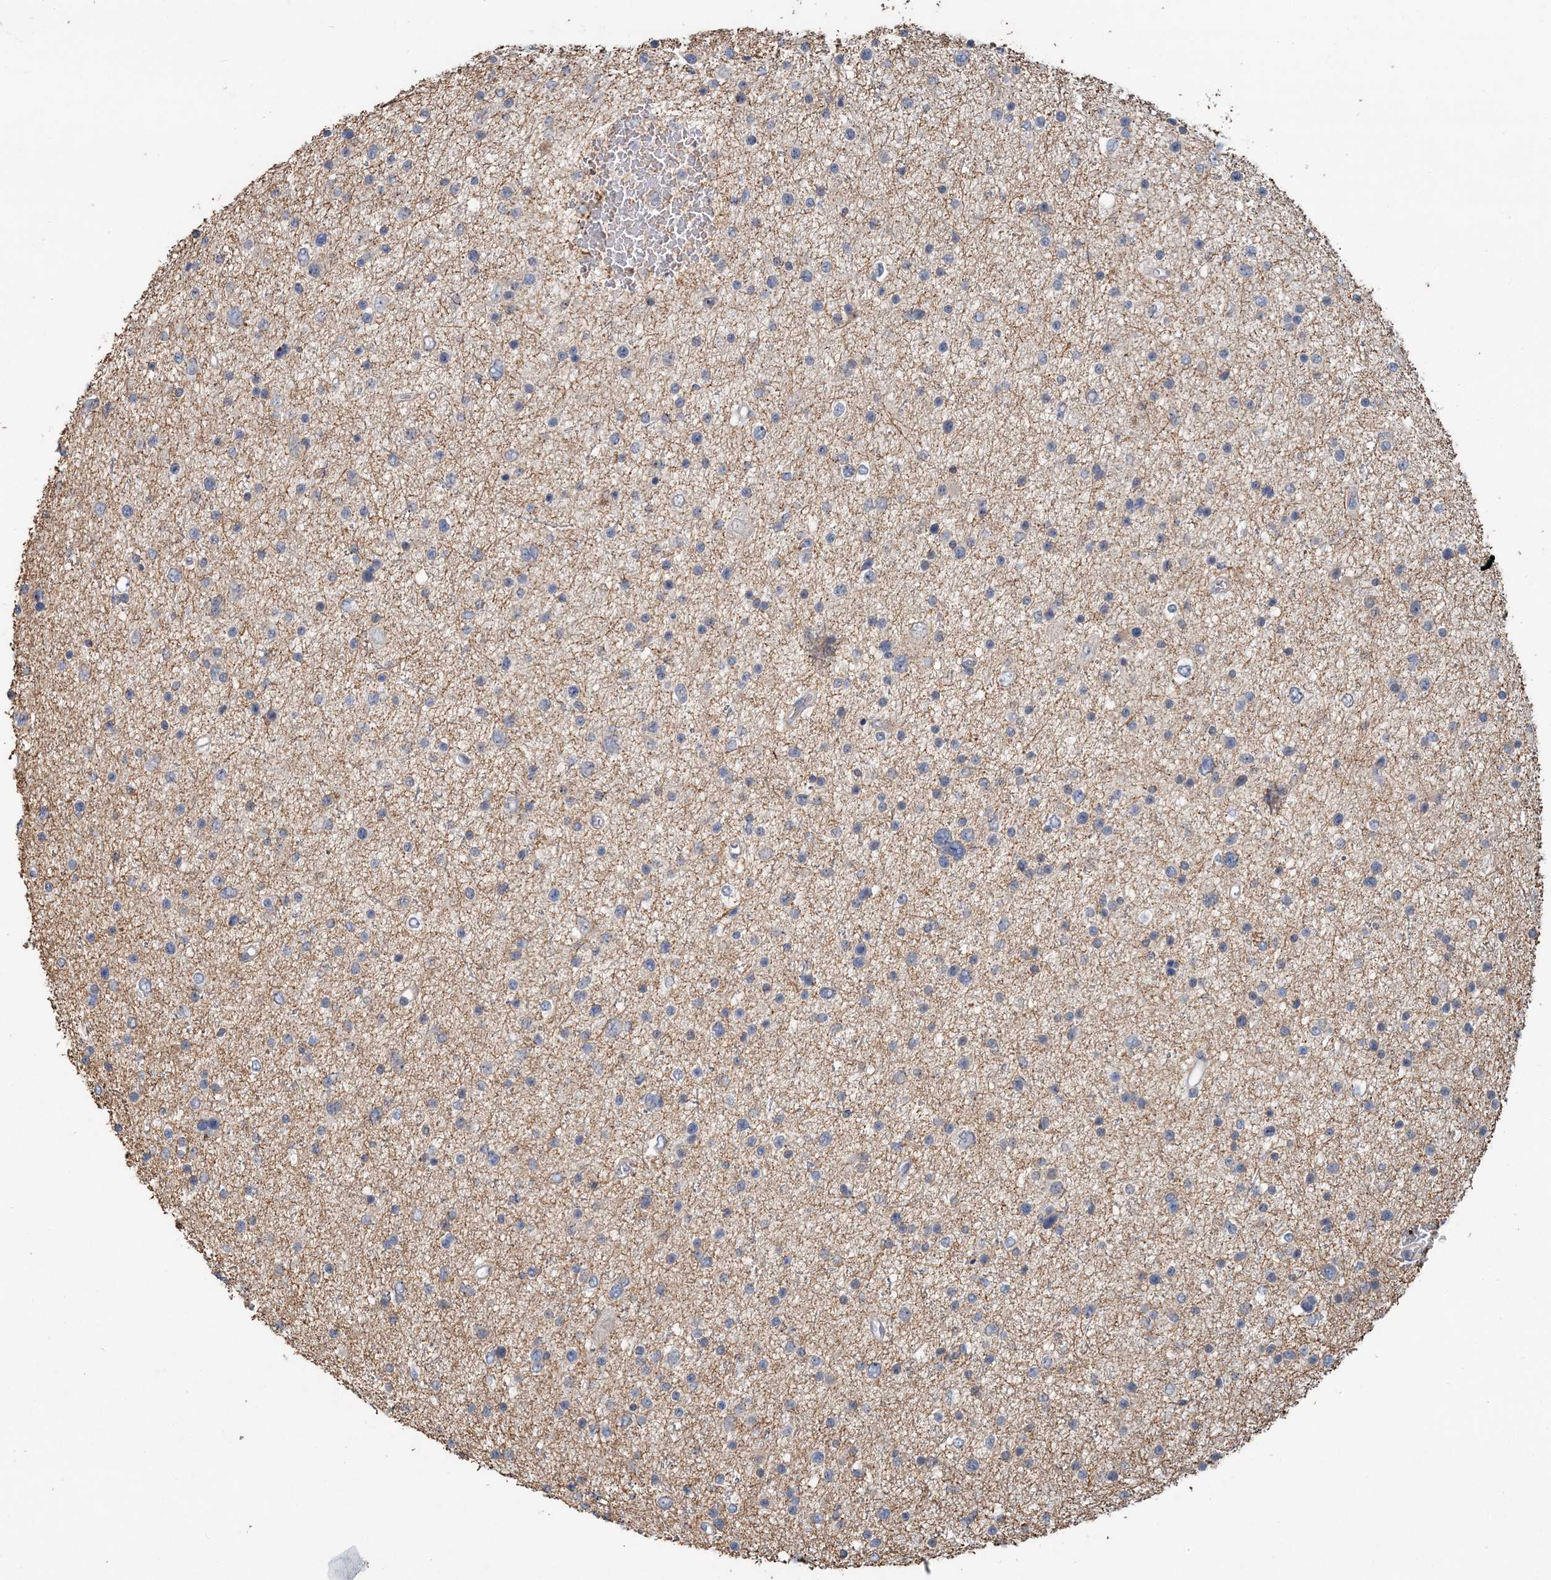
{"staining": {"intensity": "negative", "quantity": "none", "location": "none"}, "tissue": "glioma", "cell_type": "Tumor cells", "image_type": "cancer", "snomed": [{"axis": "morphology", "description": "Glioma, malignant, Low grade"}, {"axis": "topography", "description": "Brain"}], "caption": "Immunohistochemistry of human glioma reveals no expression in tumor cells.", "gene": "RNF25", "patient": {"sex": "female", "age": 37}}